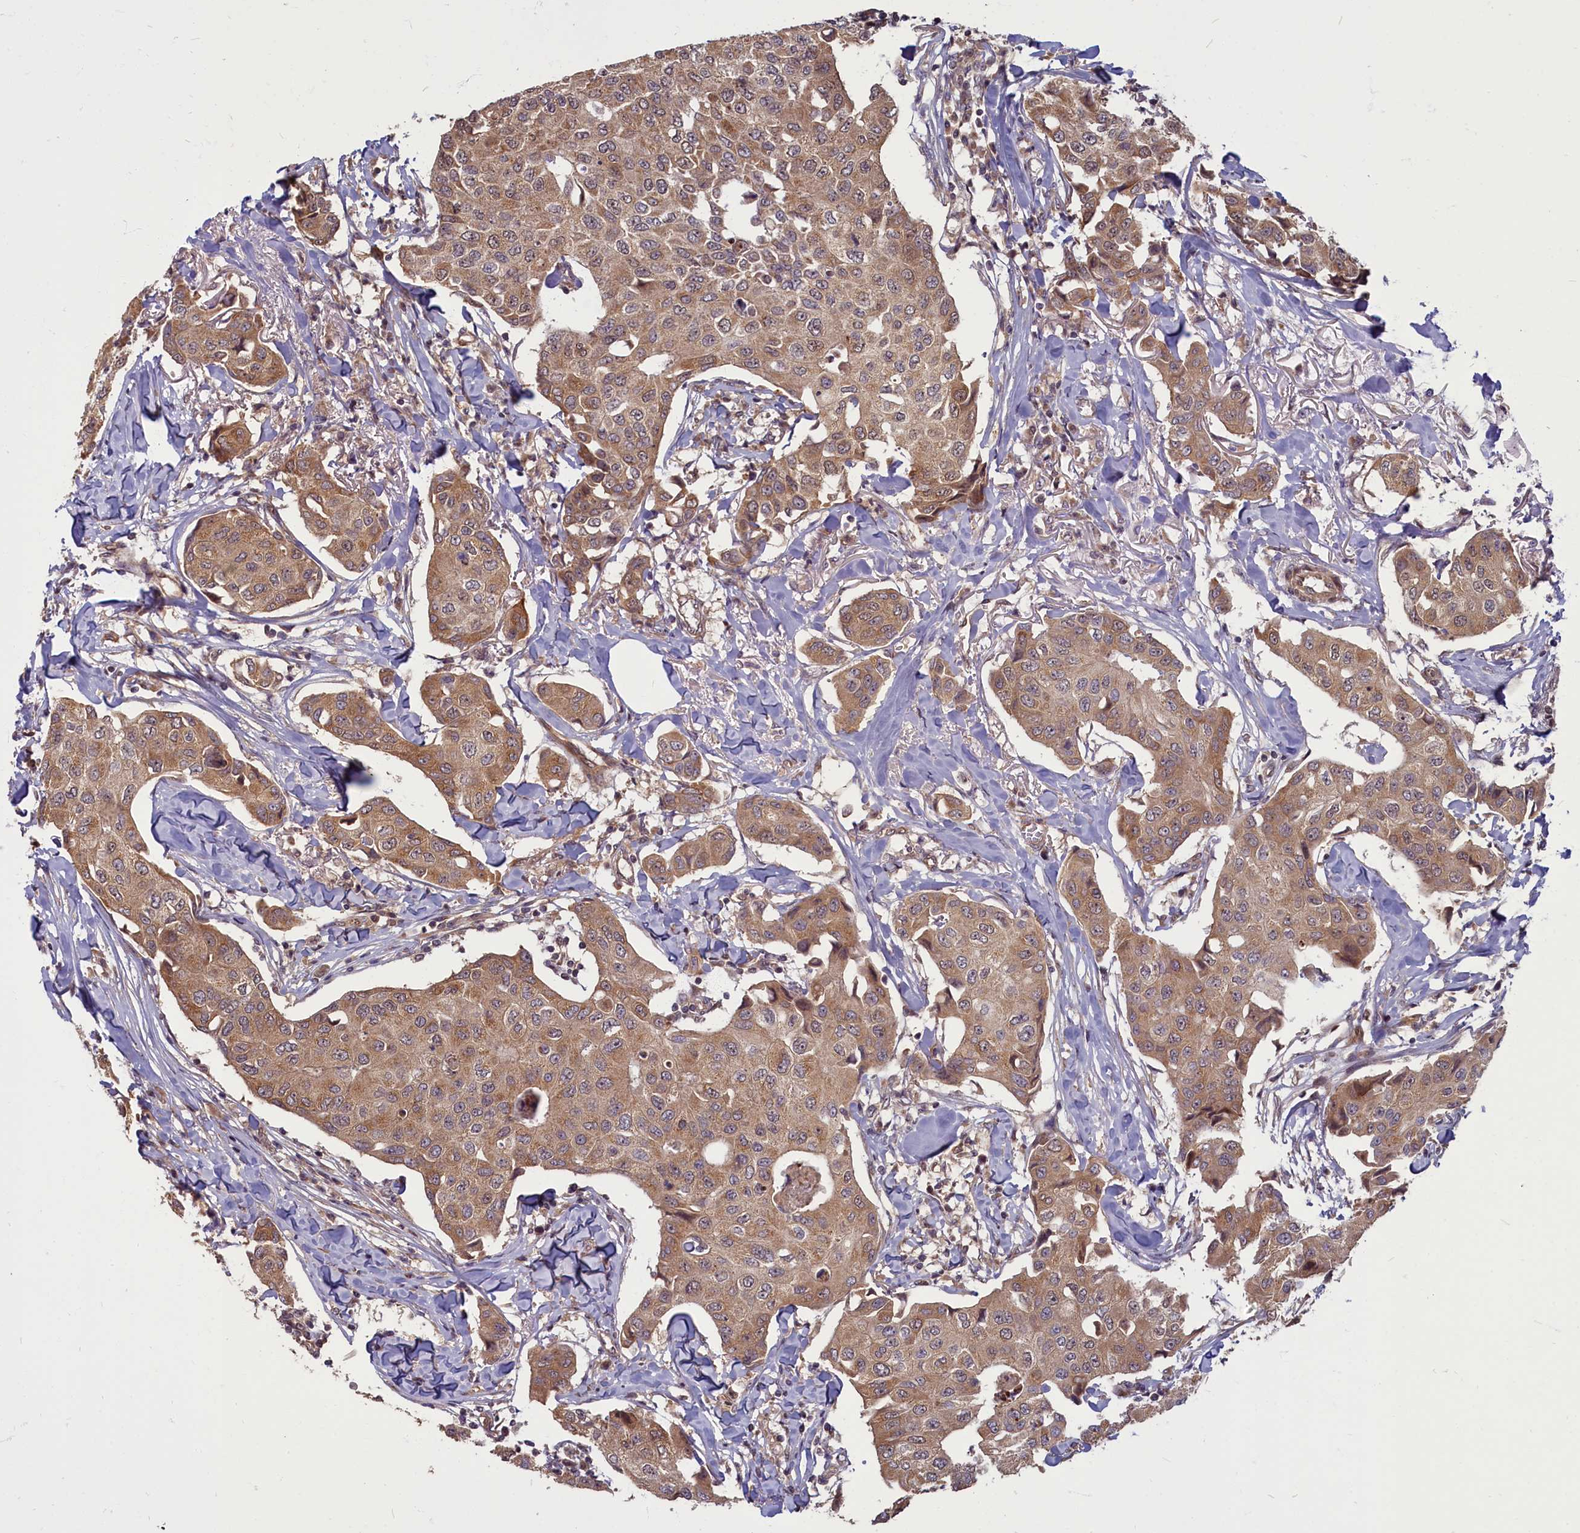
{"staining": {"intensity": "moderate", "quantity": ">75%", "location": "cytoplasmic/membranous"}, "tissue": "breast cancer", "cell_type": "Tumor cells", "image_type": "cancer", "snomed": [{"axis": "morphology", "description": "Duct carcinoma"}, {"axis": "topography", "description": "Breast"}], "caption": "Breast infiltrating ductal carcinoma stained with a brown dye reveals moderate cytoplasmic/membranous positive positivity in about >75% of tumor cells.", "gene": "MYCBP", "patient": {"sex": "female", "age": 80}}